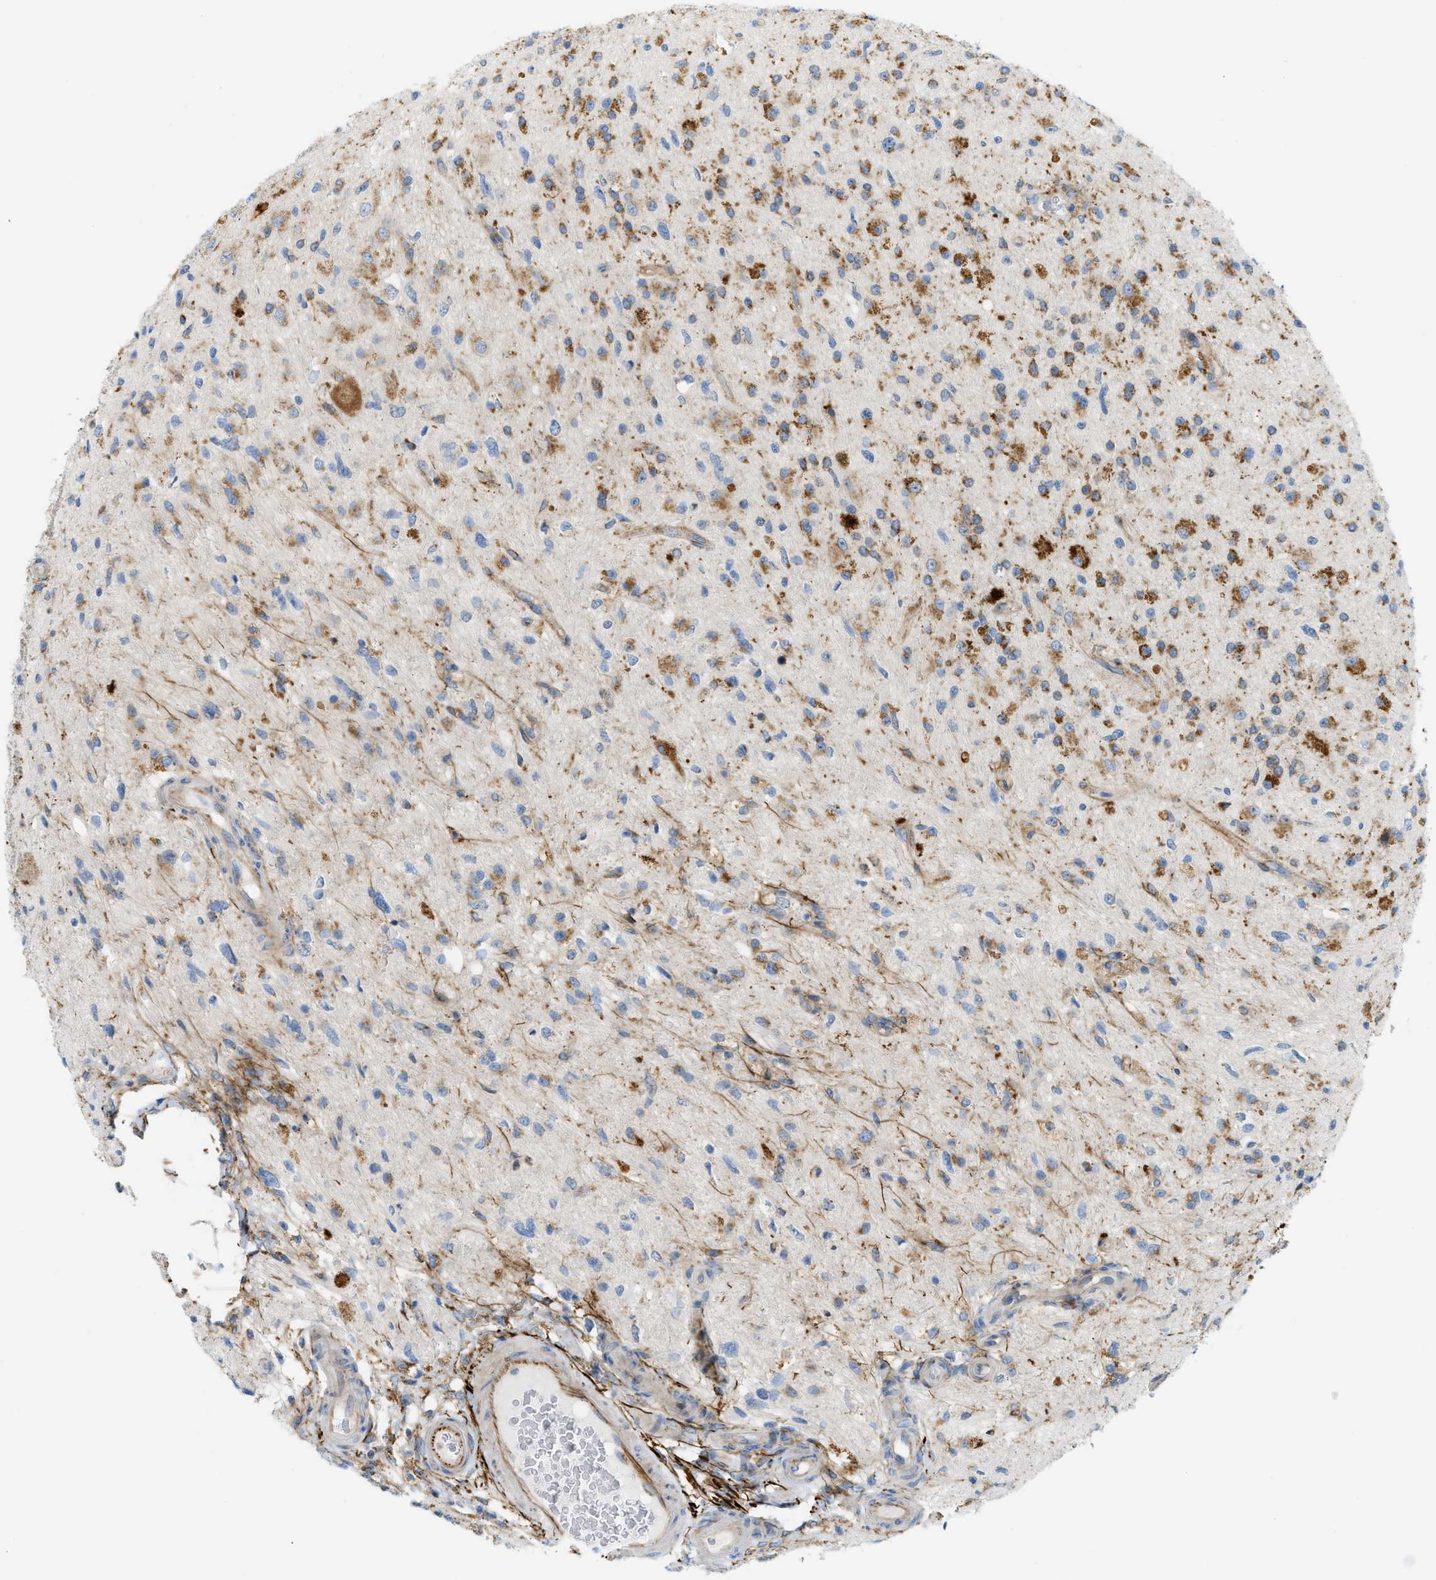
{"staining": {"intensity": "moderate", "quantity": "25%-75%", "location": "cytoplasmic/membranous"}, "tissue": "glioma", "cell_type": "Tumor cells", "image_type": "cancer", "snomed": [{"axis": "morphology", "description": "Glioma, malignant, High grade"}, {"axis": "topography", "description": "Brain"}], "caption": "IHC (DAB) staining of human malignant glioma (high-grade) displays moderate cytoplasmic/membranous protein positivity in approximately 25%-75% of tumor cells.", "gene": "LMBRD1", "patient": {"sex": "male", "age": 33}}